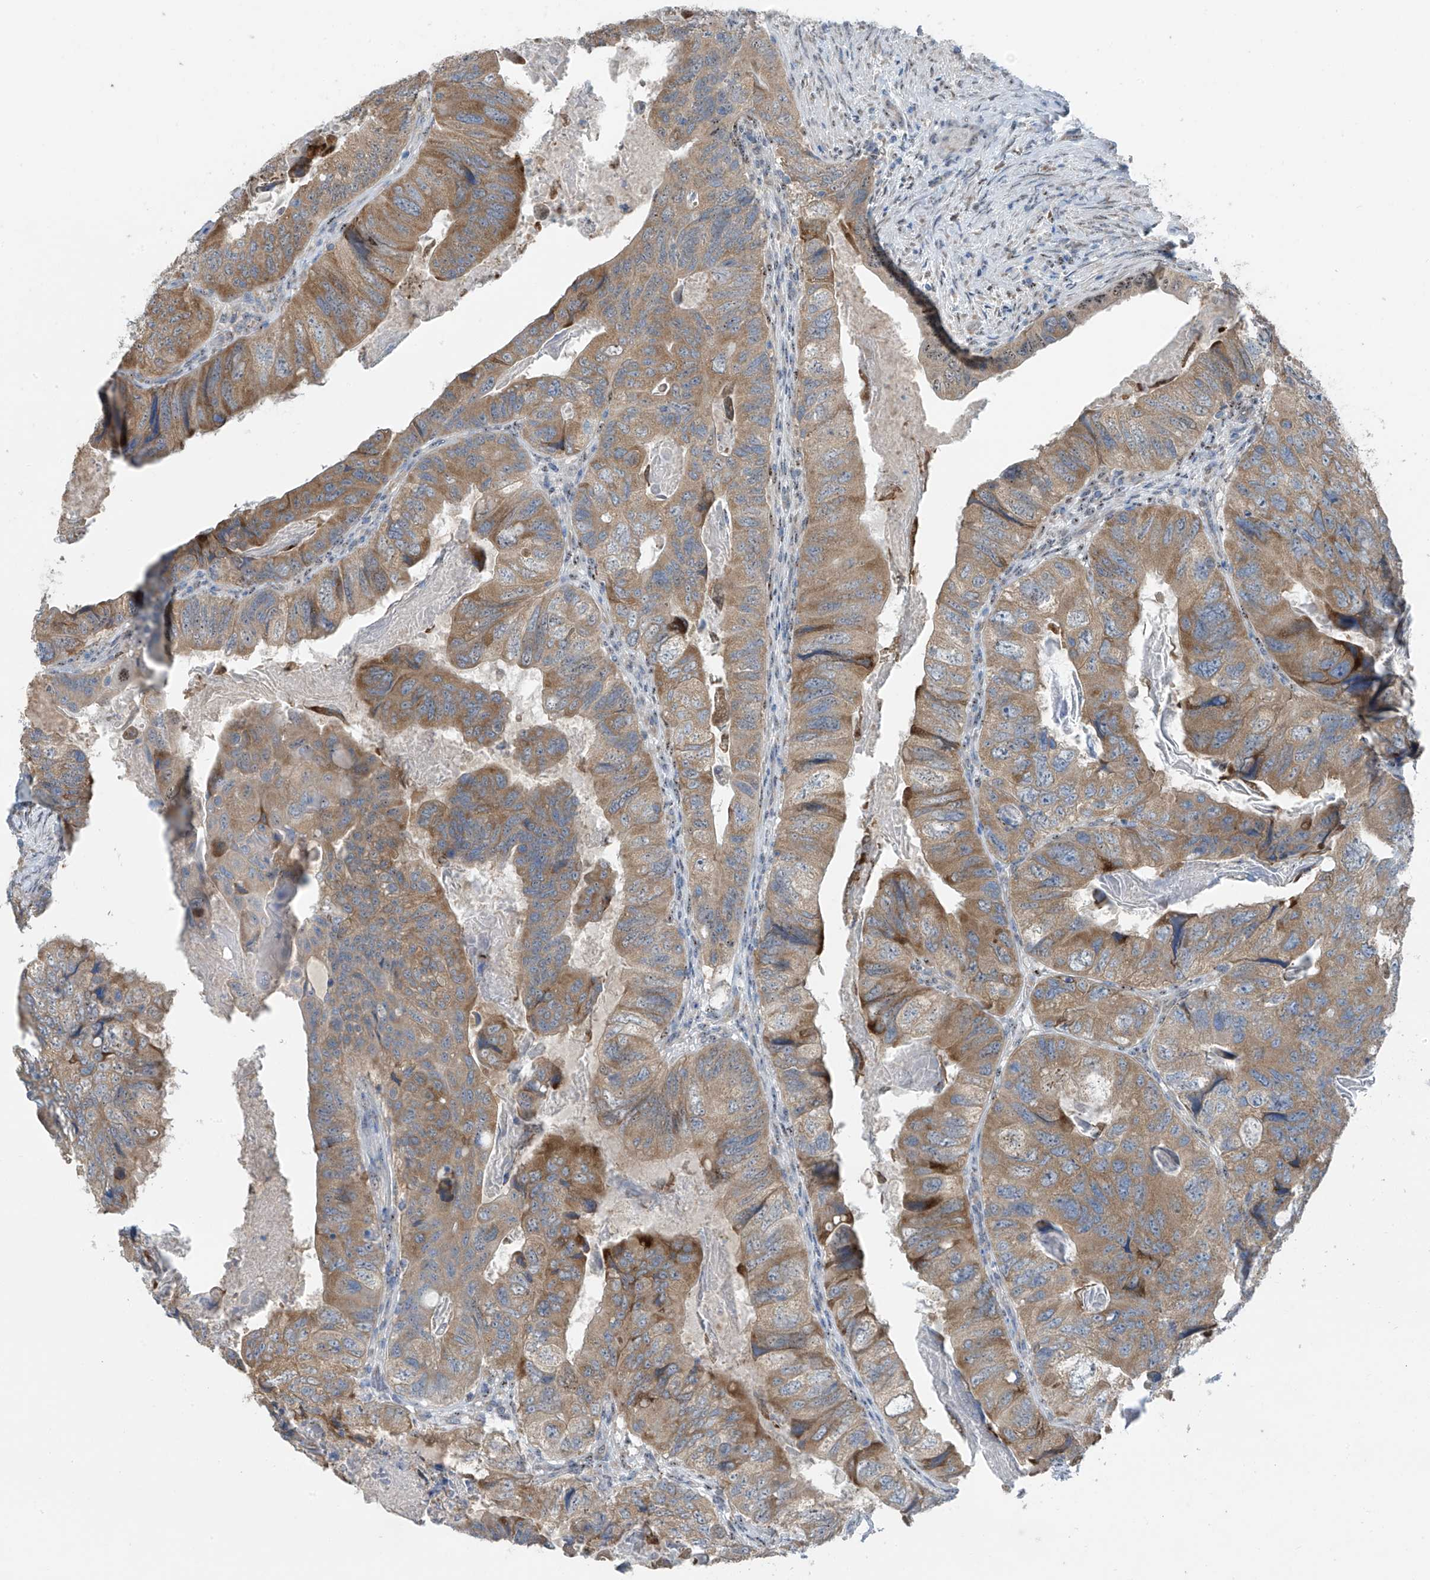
{"staining": {"intensity": "moderate", "quantity": ">75%", "location": "cytoplasmic/membranous,nuclear"}, "tissue": "colorectal cancer", "cell_type": "Tumor cells", "image_type": "cancer", "snomed": [{"axis": "morphology", "description": "Adenocarcinoma, NOS"}, {"axis": "topography", "description": "Rectum"}], "caption": "Protein expression by immunohistochemistry displays moderate cytoplasmic/membranous and nuclear positivity in about >75% of tumor cells in colorectal cancer. The protein is shown in brown color, while the nuclei are stained blue.", "gene": "RPL4", "patient": {"sex": "male", "age": 63}}